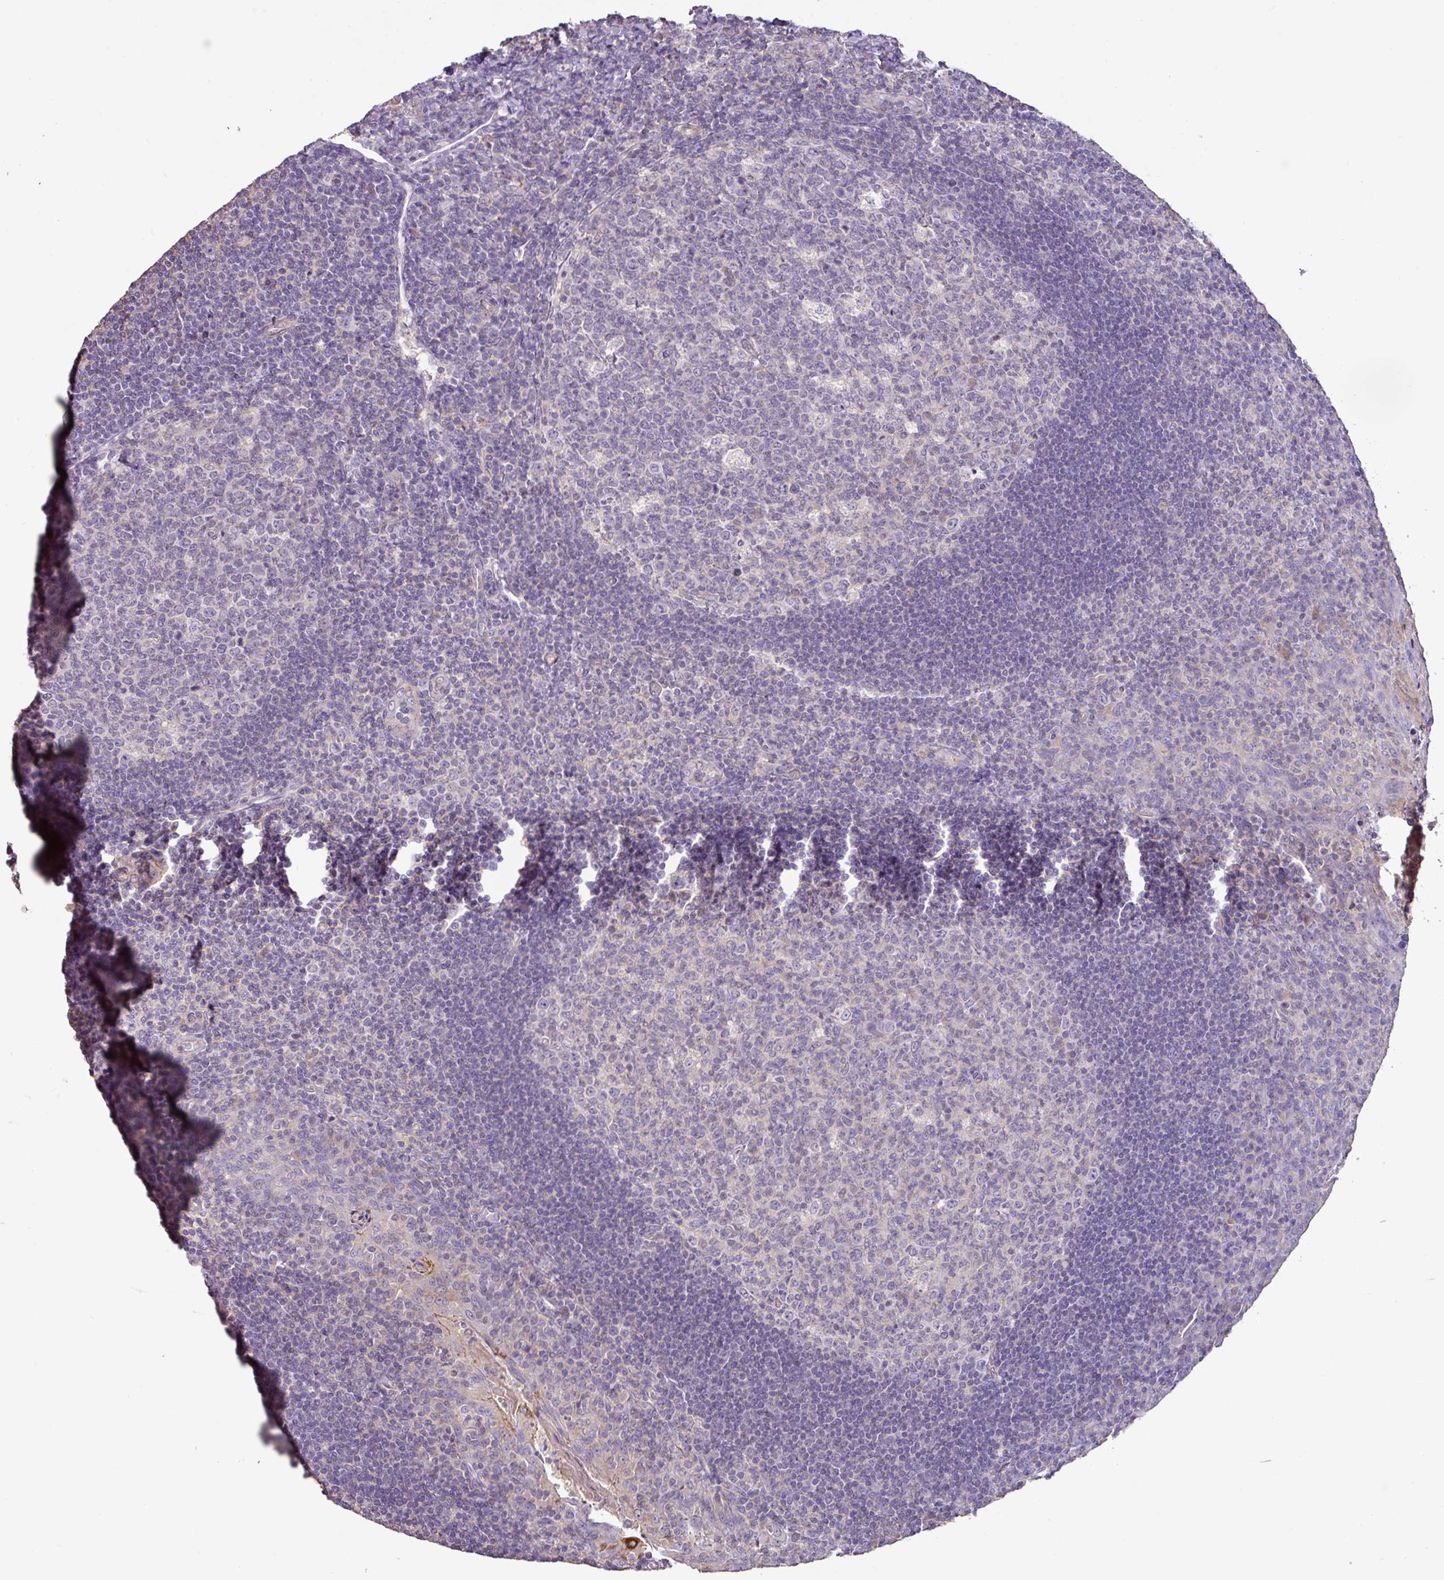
{"staining": {"intensity": "negative", "quantity": "none", "location": "none"}, "tissue": "tonsil", "cell_type": "Germinal center cells", "image_type": "normal", "snomed": [{"axis": "morphology", "description": "Normal tissue, NOS"}, {"axis": "topography", "description": "Tonsil"}], "caption": "There is no significant positivity in germinal center cells of tonsil. The staining is performed using DAB brown chromogen with nuclei counter-stained in using hematoxylin.", "gene": "AGR3", "patient": {"sex": "male", "age": 17}}